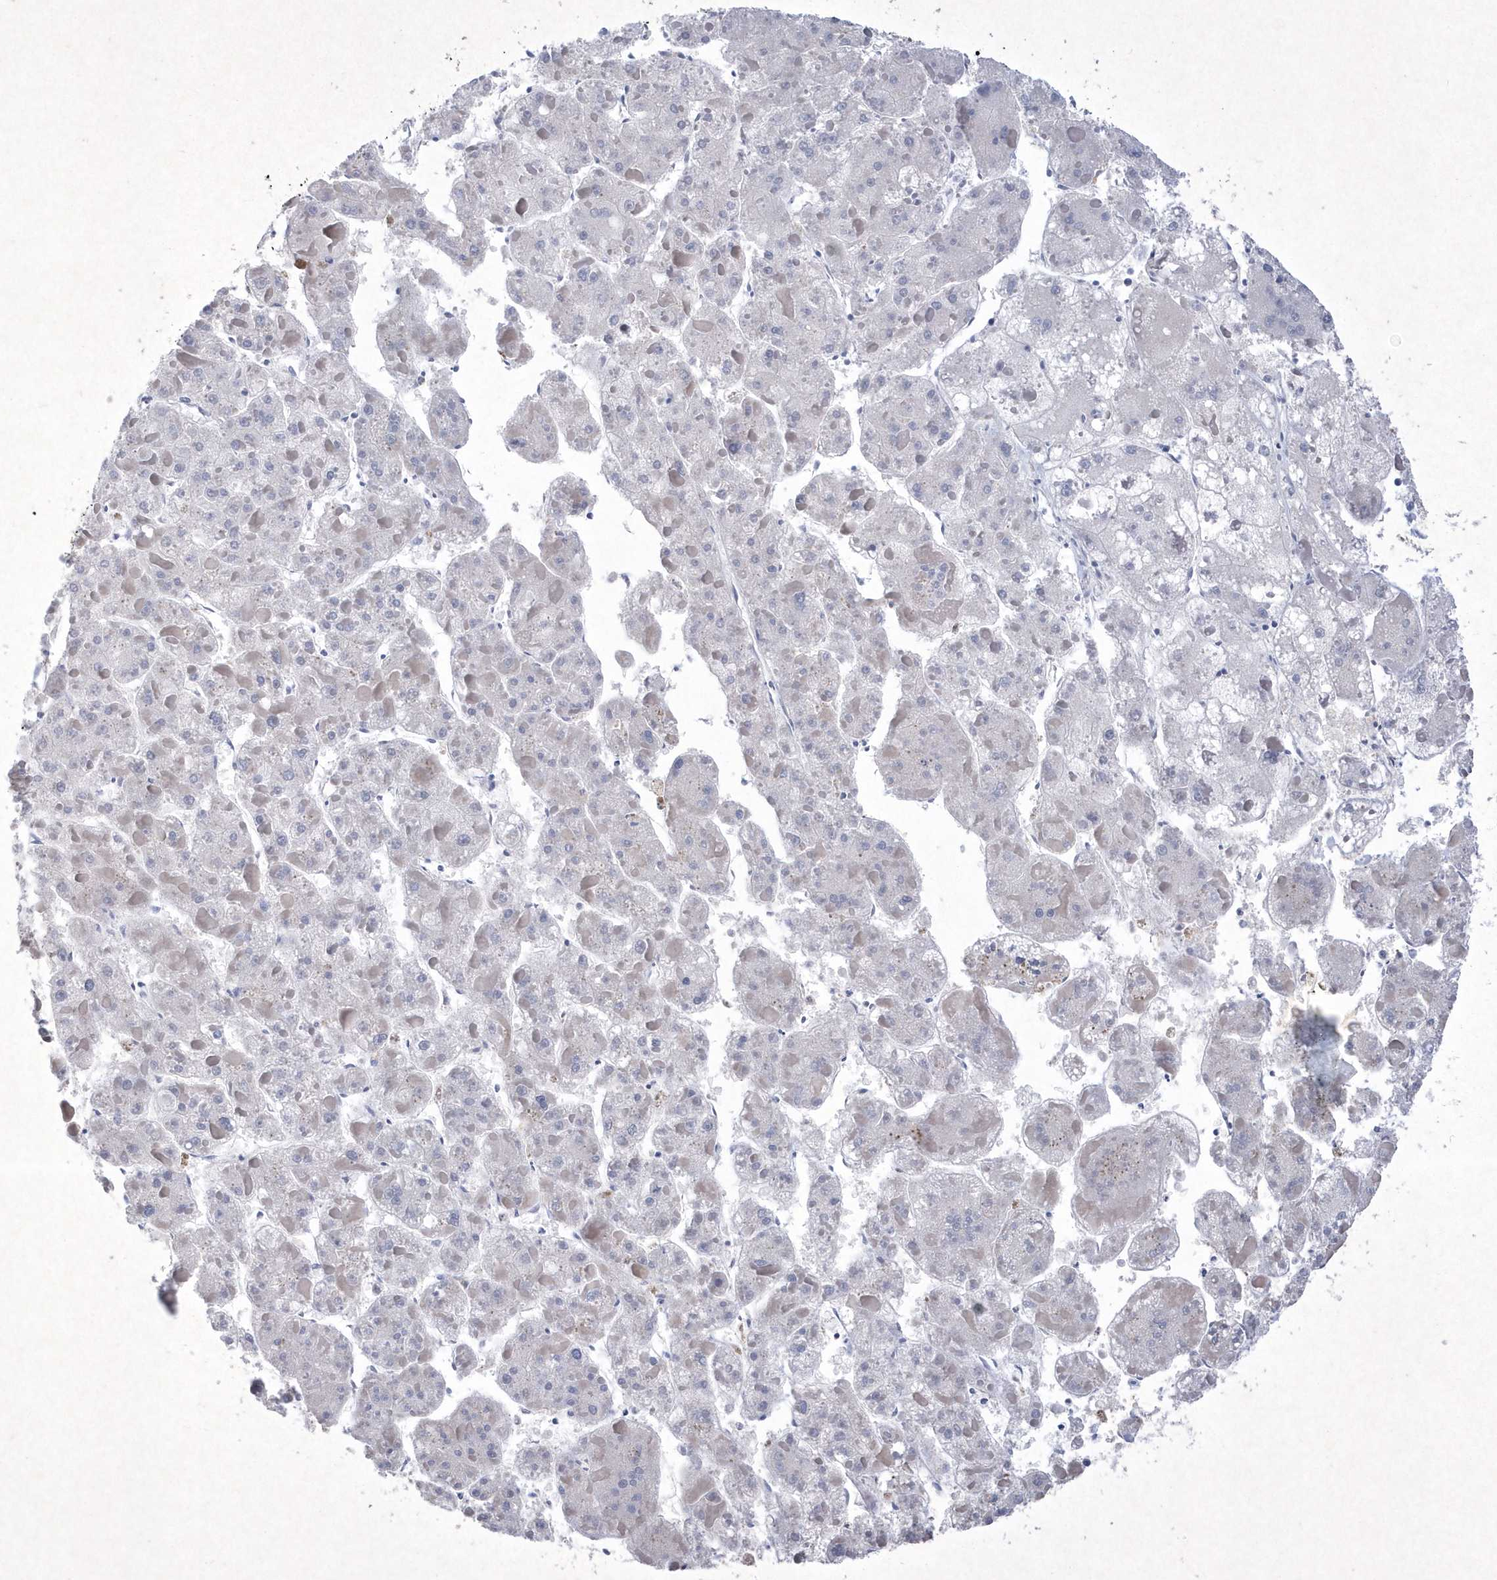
{"staining": {"intensity": "negative", "quantity": "none", "location": "none"}, "tissue": "liver cancer", "cell_type": "Tumor cells", "image_type": "cancer", "snomed": [{"axis": "morphology", "description": "Carcinoma, Hepatocellular, NOS"}, {"axis": "topography", "description": "Liver"}], "caption": "High power microscopy histopathology image of an immunohistochemistry (IHC) micrograph of liver cancer, revealing no significant staining in tumor cells.", "gene": "BHLHA15", "patient": {"sex": "female", "age": 73}}